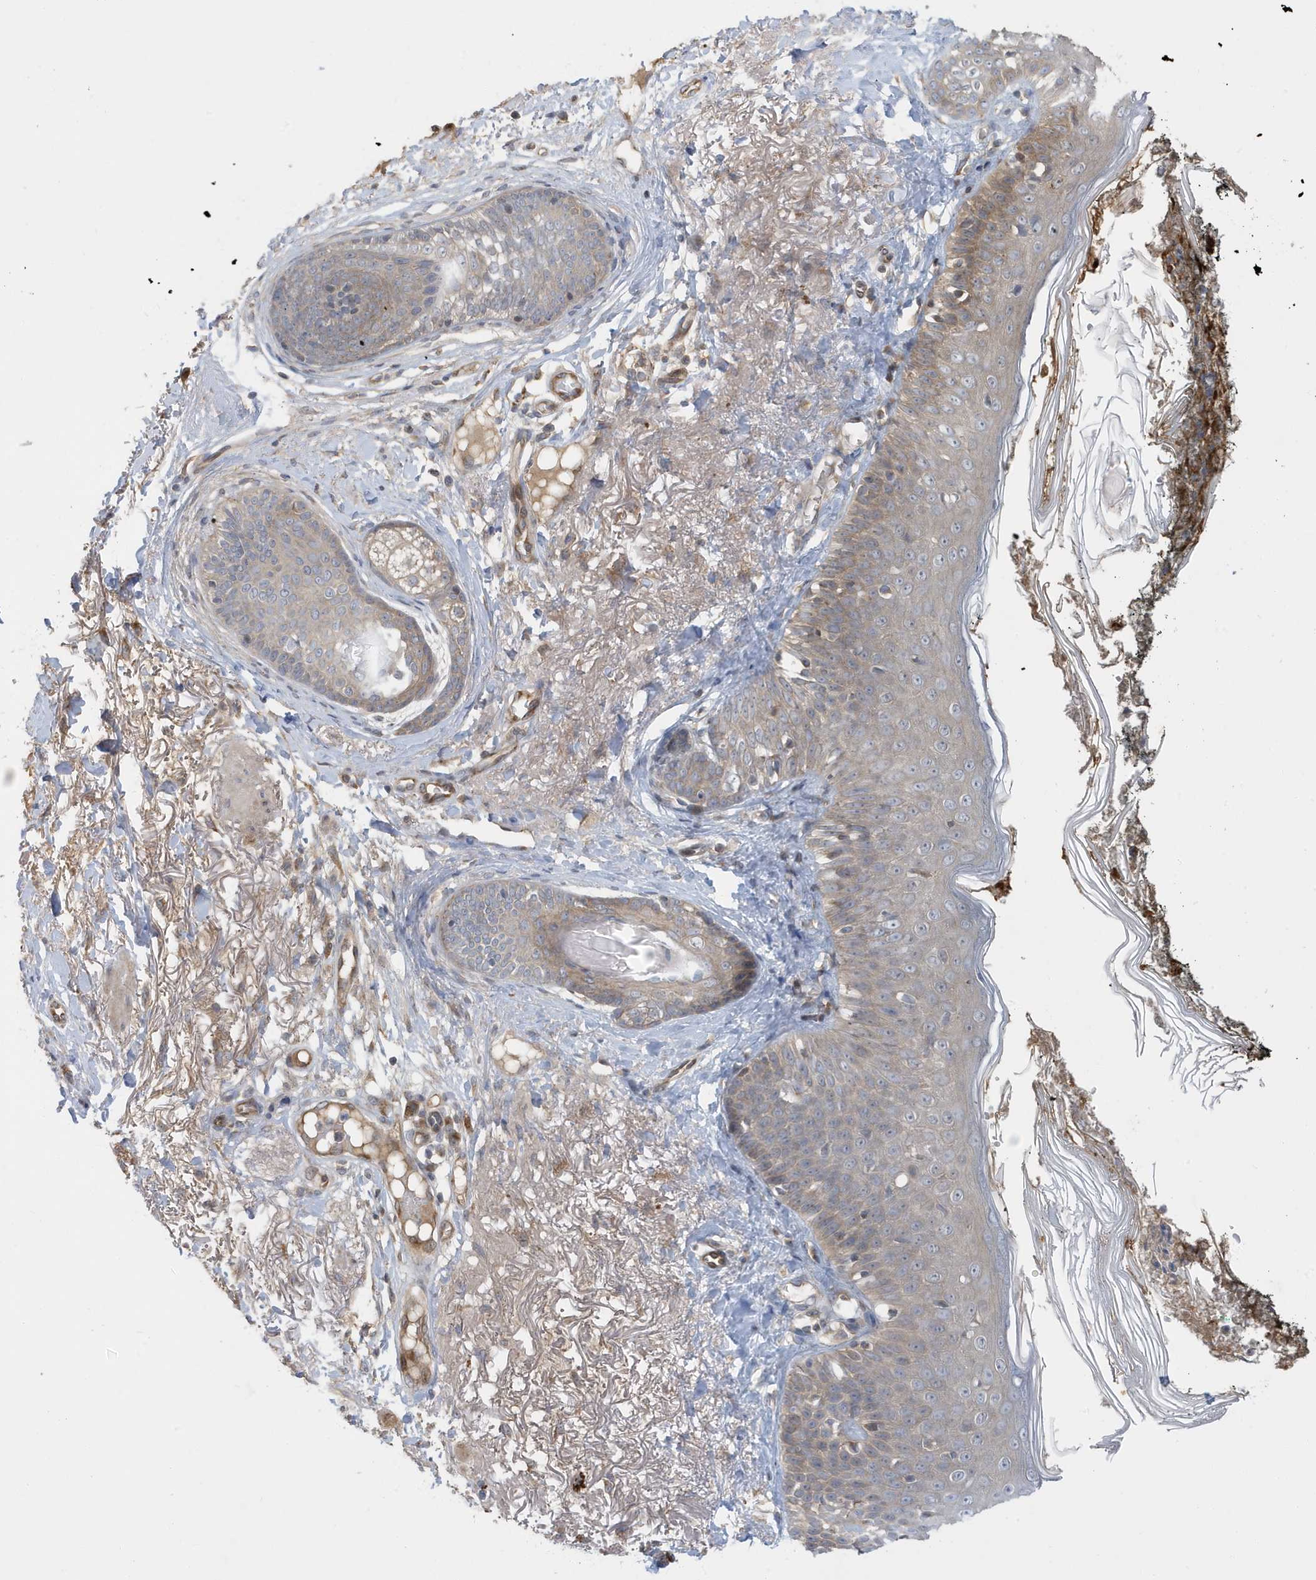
{"staining": {"intensity": "negative", "quantity": "none", "location": "none"}, "tissue": "skin cancer", "cell_type": "Tumor cells", "image_type": "cancer", "snomed": [{"axis": "morphology", "description": "Normal tissue, NOS"}, {"axis": "morphology", "description": "Basal cell carcinoma"}, {"axis": "topography", "description": "Skin"}], "caption": "Immunohistochemistry (IHC) histopathology image of neoplastic tissue: skin basal cell carcinoma stained with DAB (3,3'-diaminobenzidine) exhibits no significant protein expression in tumor cells.", "gene": "LAPTM4A", "patient": {"sex": "male", "age": 64}}